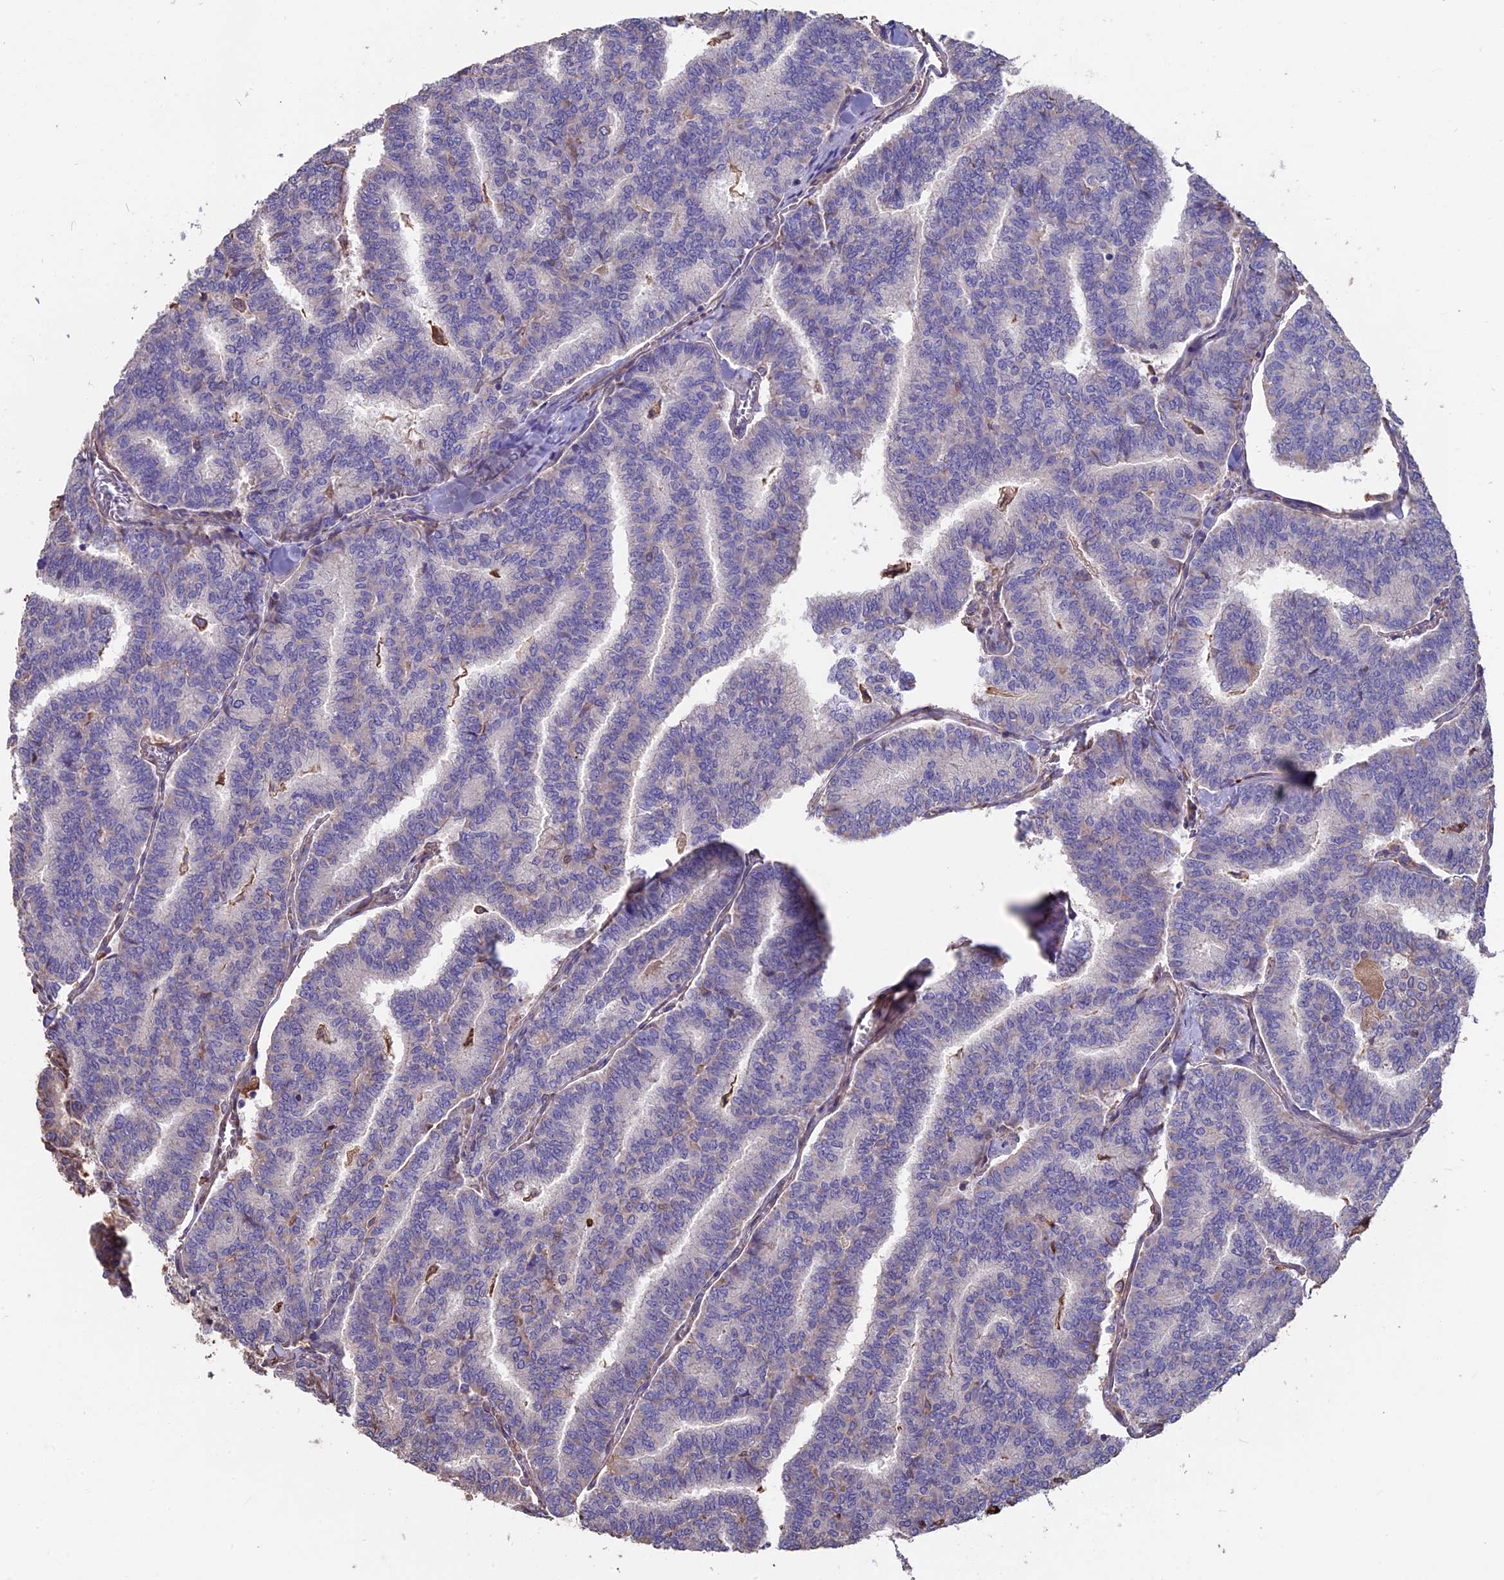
{"staining": {"intensity": "negative", "quantity": "none", "location": "none"}, "tissue": "thyroid cancer", "cell_type": "Tumor cells", "image_type": "cancer", "snomed": [{"axis": "morphology", "description": "Papillary adenocarcinoma, NOS"}, {"axis": "topography", "description": "Thyroid gland"}], "caption": "Human thyroid cancer stained for a protein using immunohistochemistry exhibits no expression in tumor cells.", "gene": "SEH1L", "patient": {"sex": "female", "age": 35}}